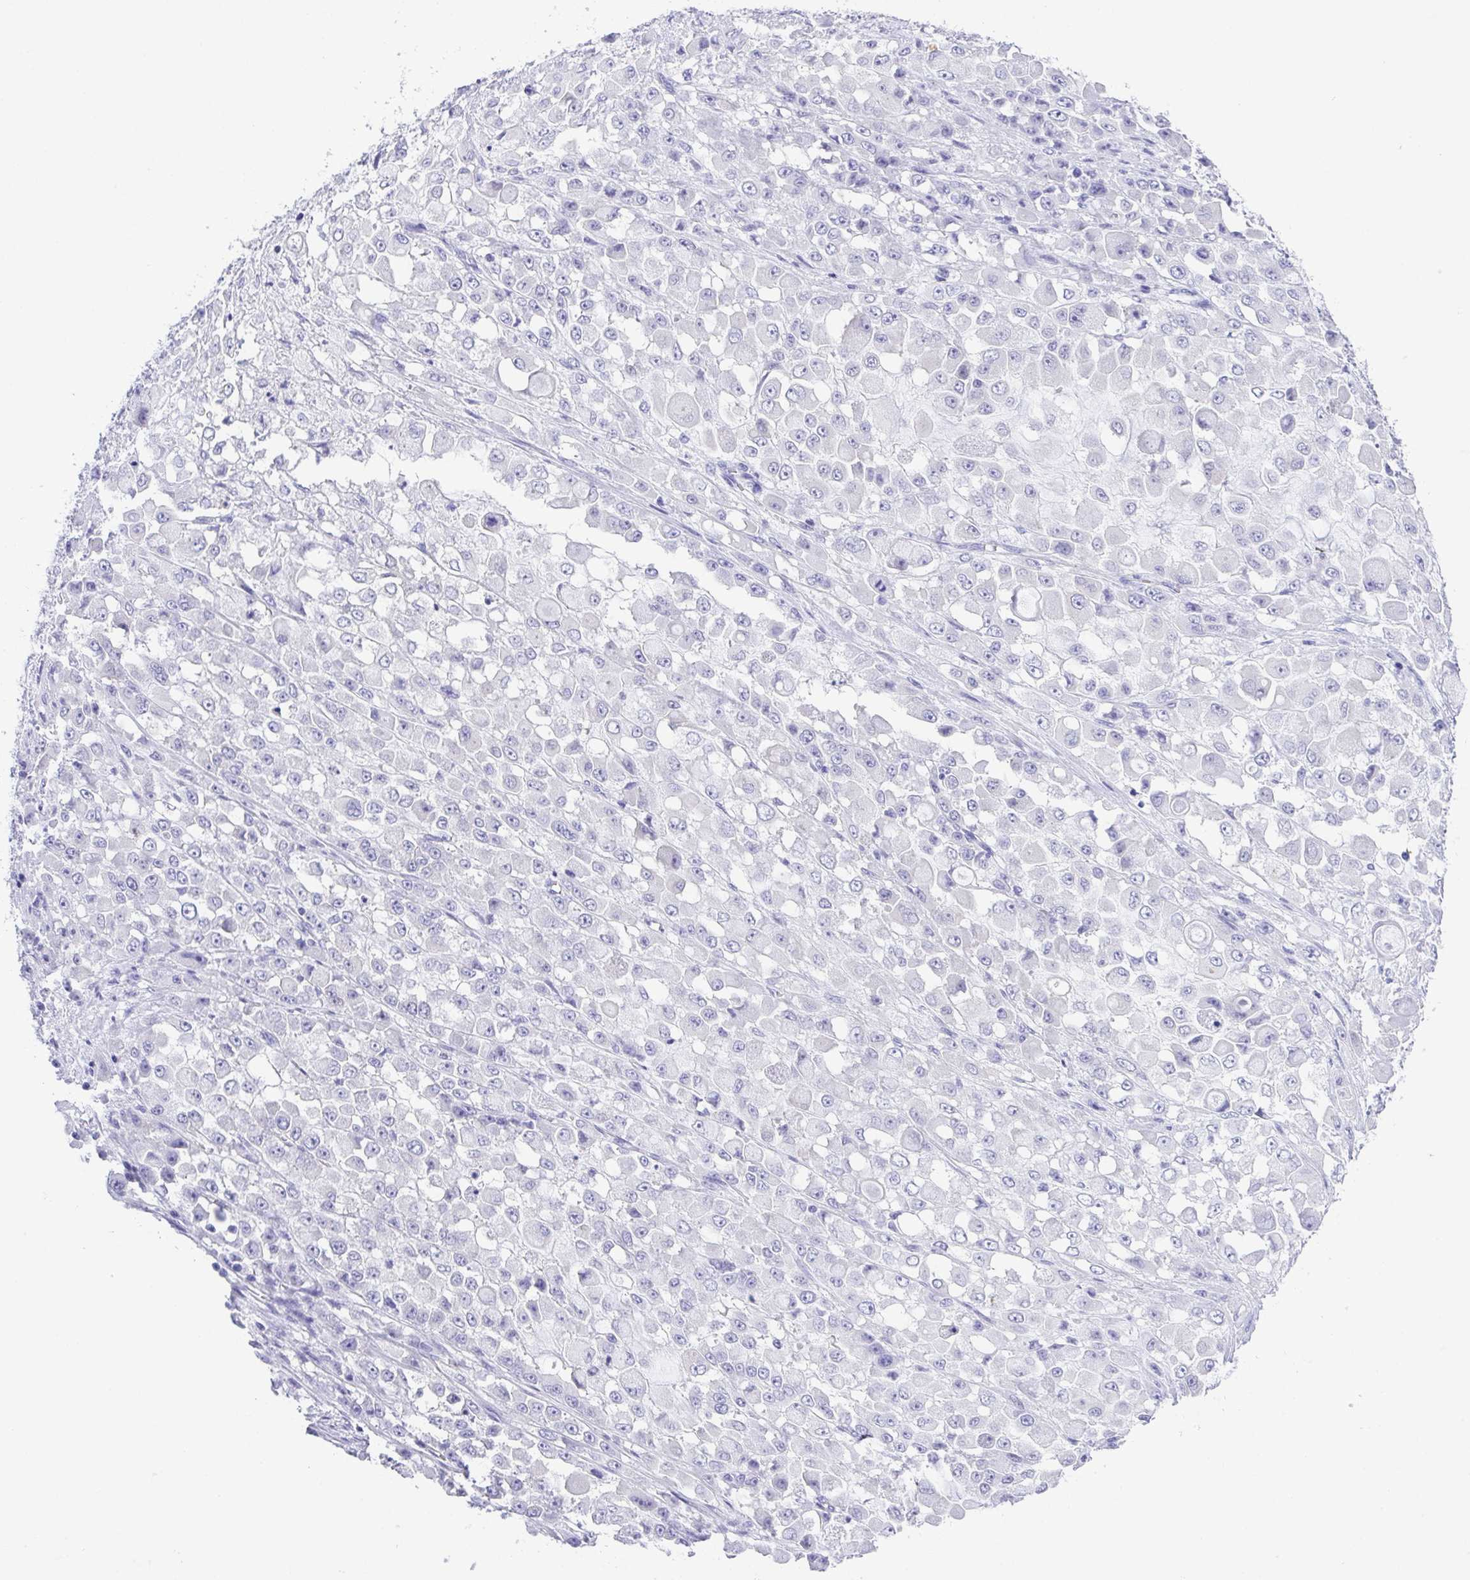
{"staining": {"intensity": "negative", "quantity": "none", "location": "none"}, "tissue": "stomach cancer", "cell_type": "Tumor cells", "image_type": "cancer", "snomed": [{"axis": "morphology", "description": "Adenocarcinoma, NOS"}, {"axis": "topography", "description": "Stomach"}], "caption": "An IHC histopathology image of stomach cancer (adenocarcinoma) is shown. There is no staining in tumor cells of stomach cancer (adenocarcinoma). Nuclei are stained in blue.", "gene": "LUZP4", "patient": {"sex": "female", "age": 76}}